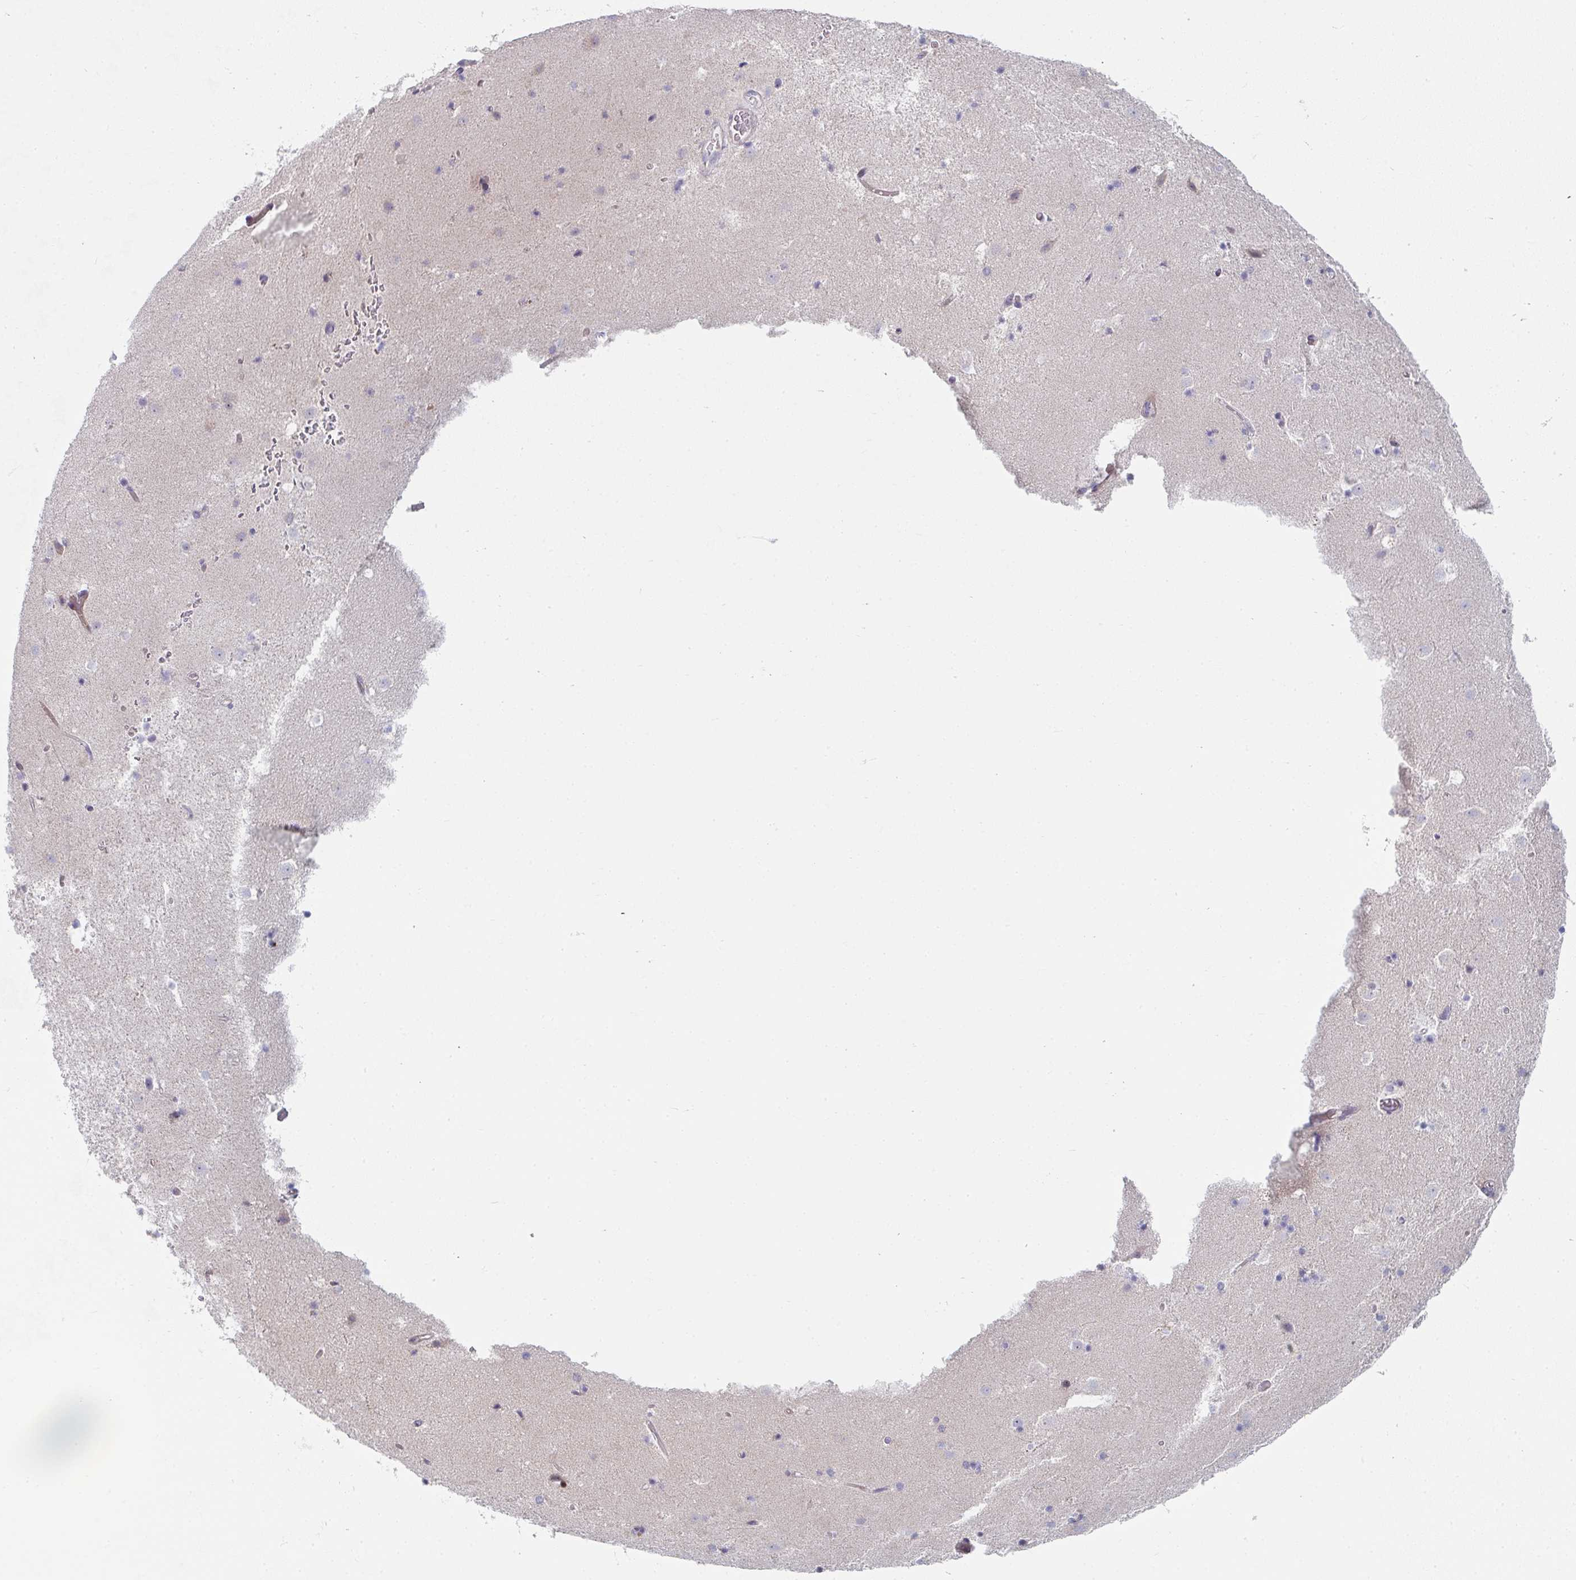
{"staining": {"intensity": "negative", "quantity": "none", "location": "none"}, "tissue": "caudate", "cell_type": "Glial cells", "image_type": "normal", "snomed": [{"axis": "morphology", "description": "Normal tissue, NOS"}, {"axis": "topography", "description": "Lateral ventricle wall"}], "caption": "Benign caudate was stained to show a protein in brown. There is no significant positivity in glial cells. (Stains: DAB (3,3'-diaminobenzidine) IHC with hematoxylin counter stain, Microscopy: brightfield microscopy at high magnification).", "gene": "KLHL33", "patient": {"sex": "male", "age": 37}}